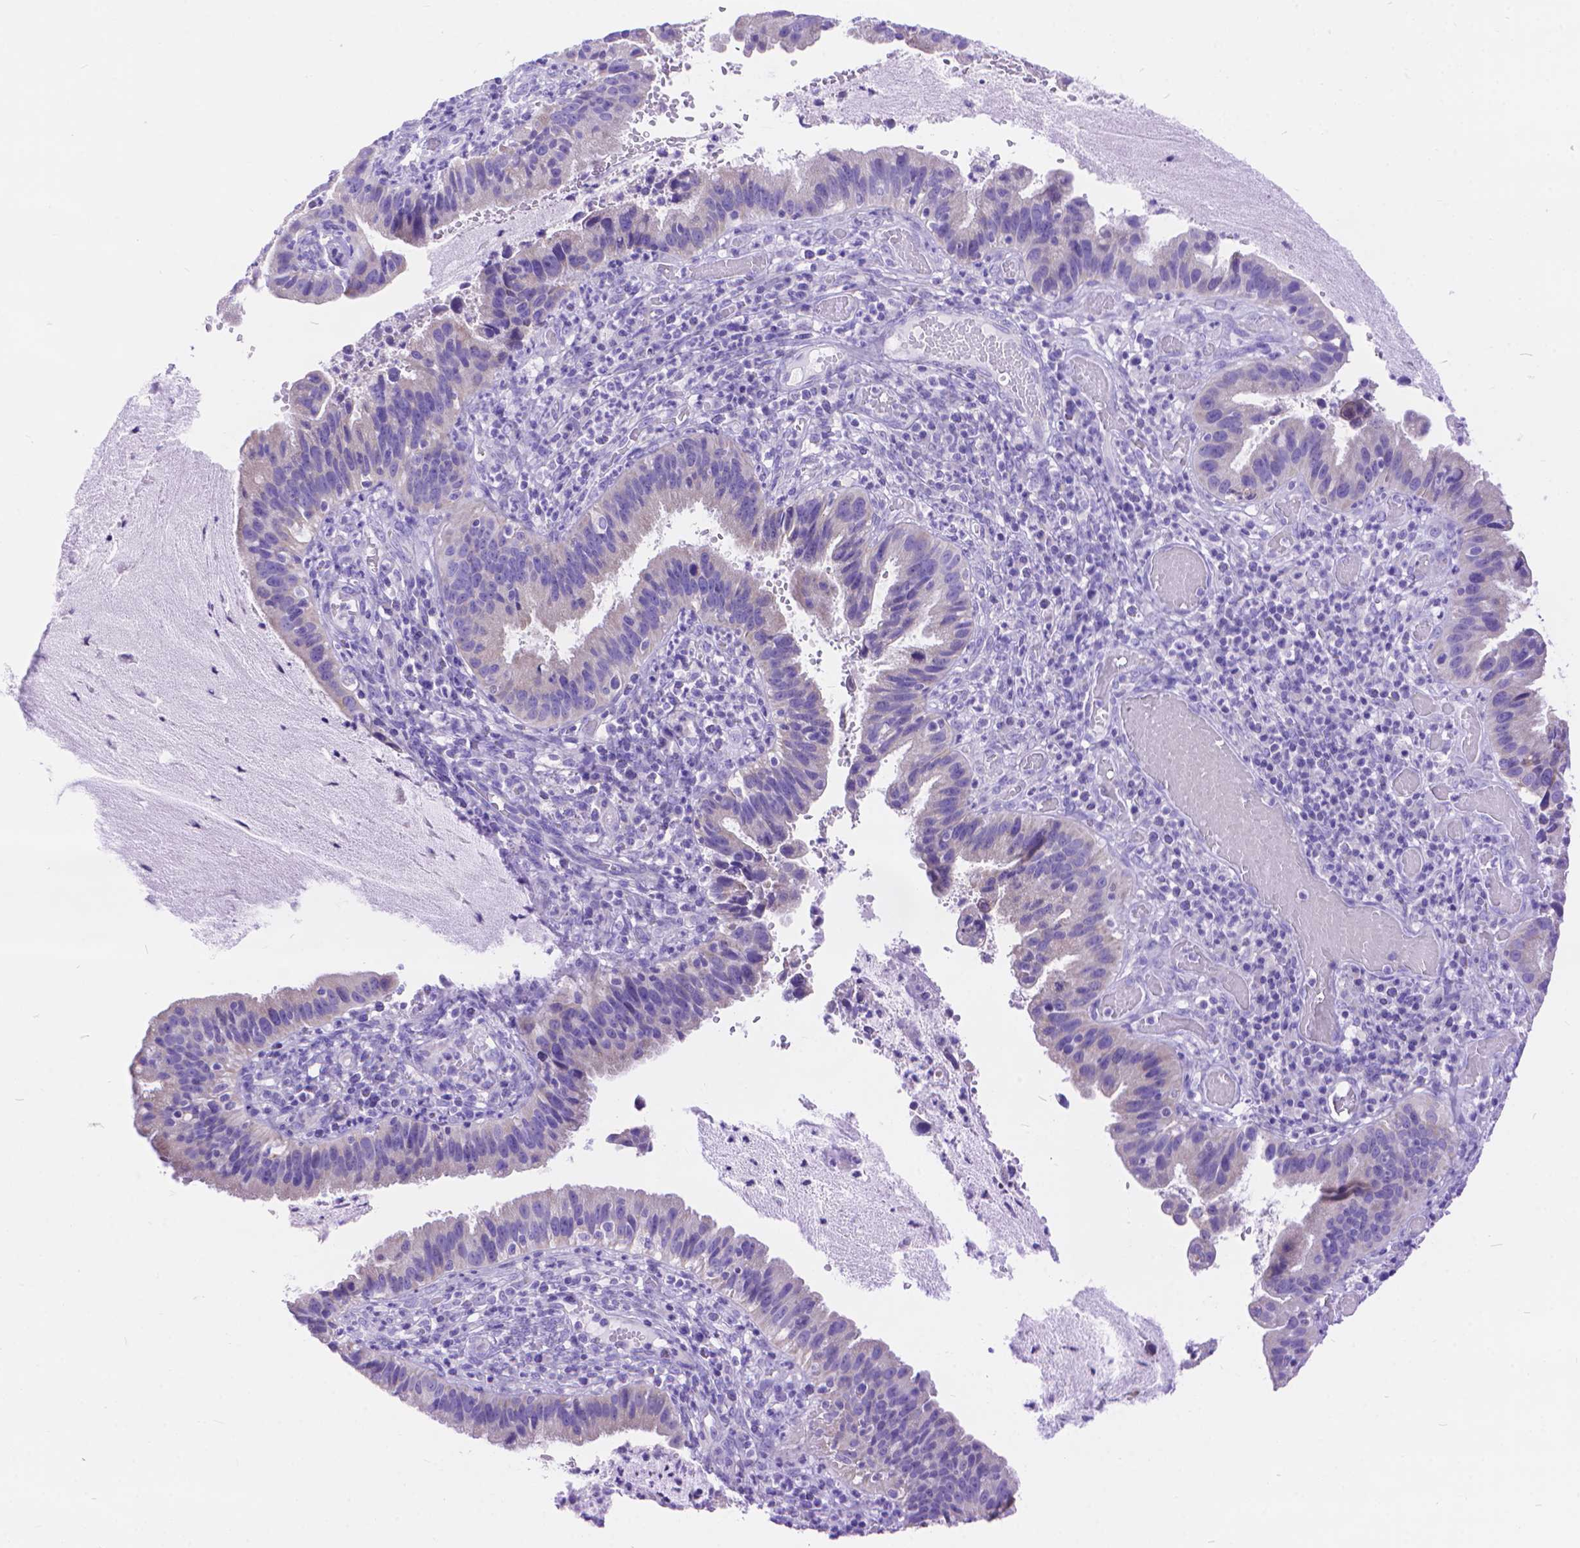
{"staining": {"intensity": "negative", "quantity": "none", "location": "none"}, "tissue": "cervical cancer", "cell_type": "Tumor cells", "image_type": "cancer", "snomed": [{"axis": "morphology", "description": "Adenocarcinoma, NOS"}, {"axis": "topography", "description": "Cervix"}], "caption": "DAB immunohistochemical staining of human cervical adenocarcinoma exhibits no significant positivity in tumor cells.", "gene": "DHRS2", "patient": {"sex": "female", "age": 34}}